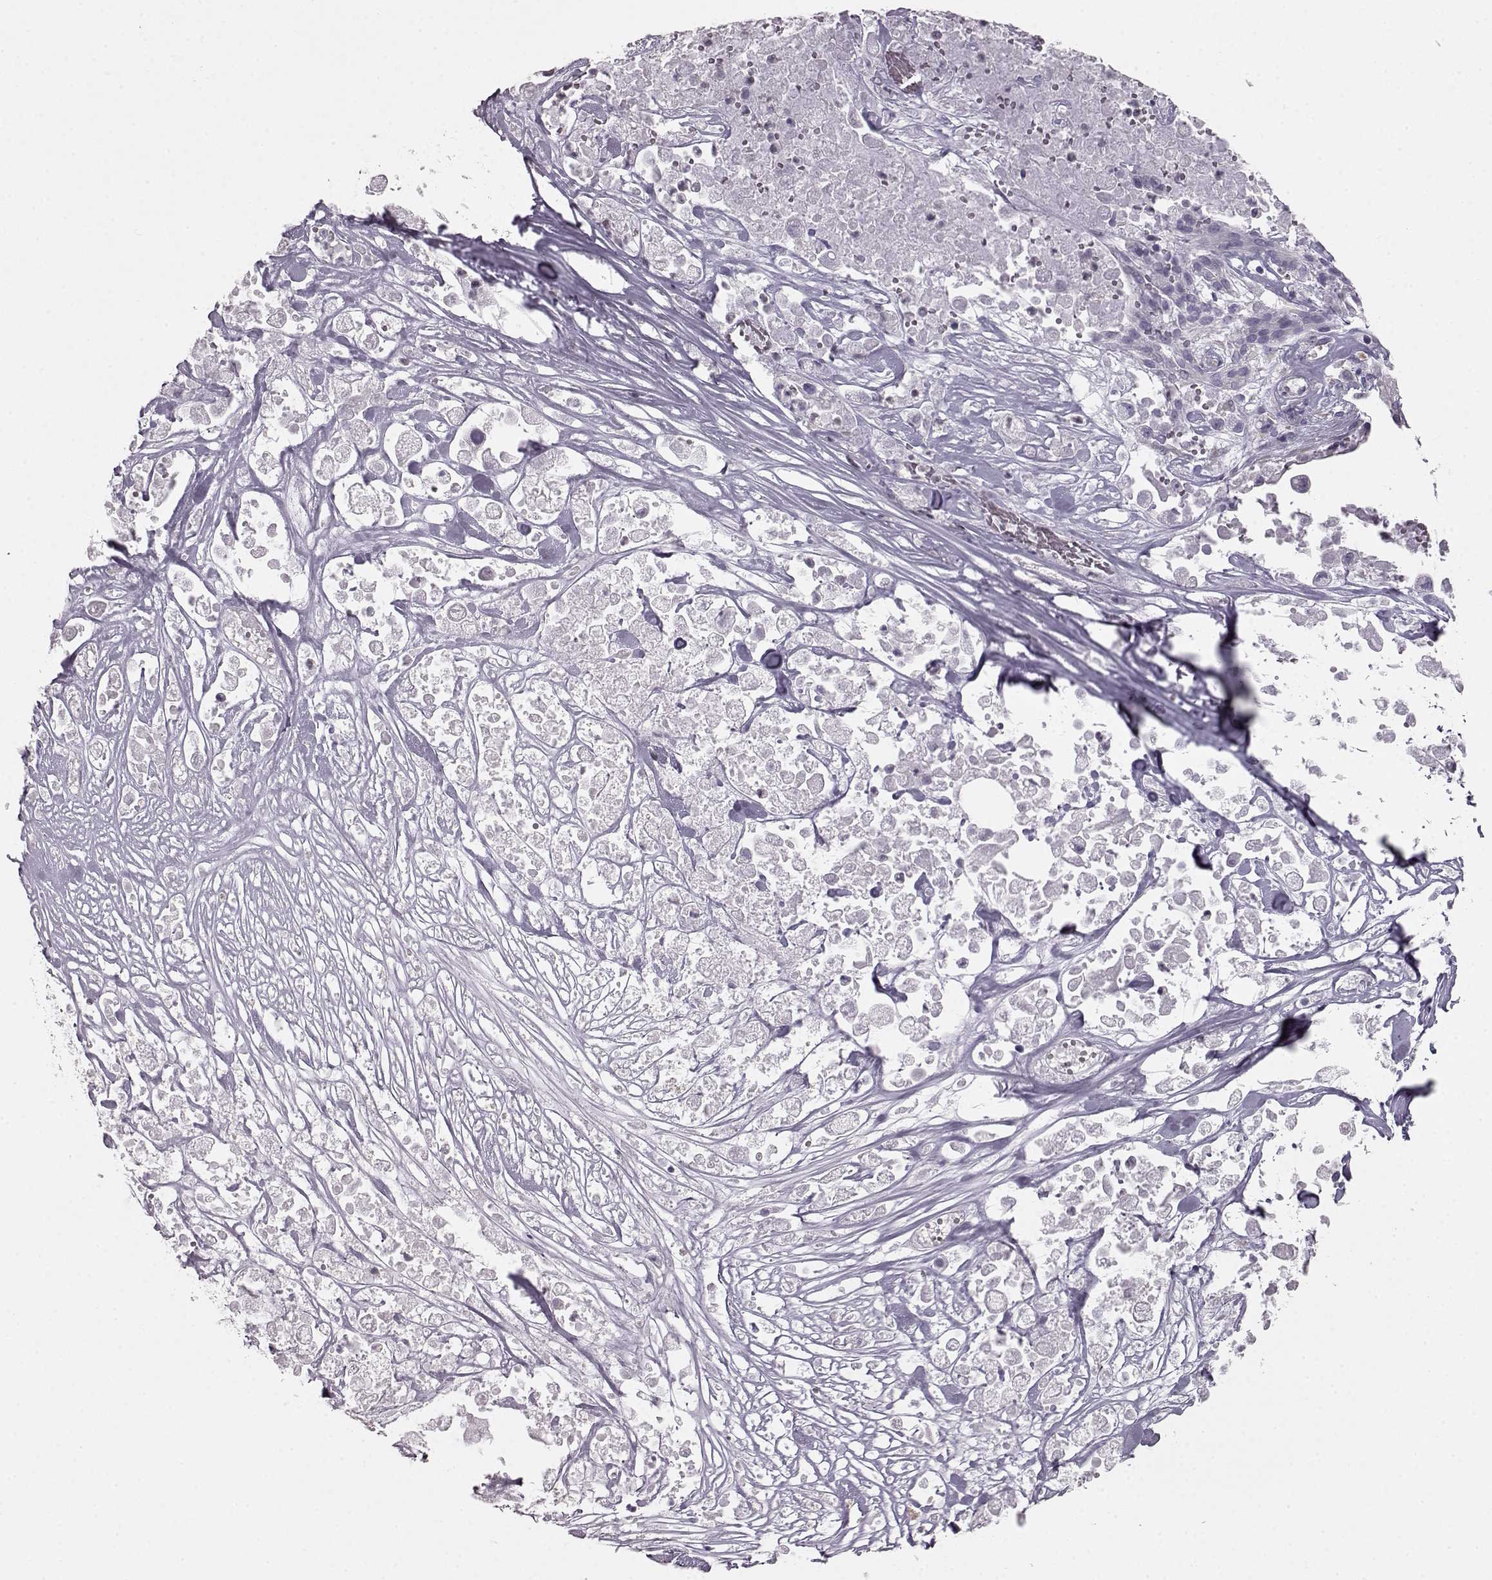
{"staining": {"intensity": "negative", "quantity": "none", "location": "none"}, "tissue": "pancreatic cancer", "cell_type": "Tumor cells", "image_type": "cancer", "snomed": [{"axis": "morphology", "description": "Adenocarcinoma, NOS"}, {"axis": "topography", "description": "Pancreas"}], "caption": "This is a micrograph of immunohistochemistry (IHC) staining of adenocarcinoma (pancreatic), which shows no expression in tumor cells.", "gene": "ELOVL5", "patient": {"sex": "male", "age": 44}}